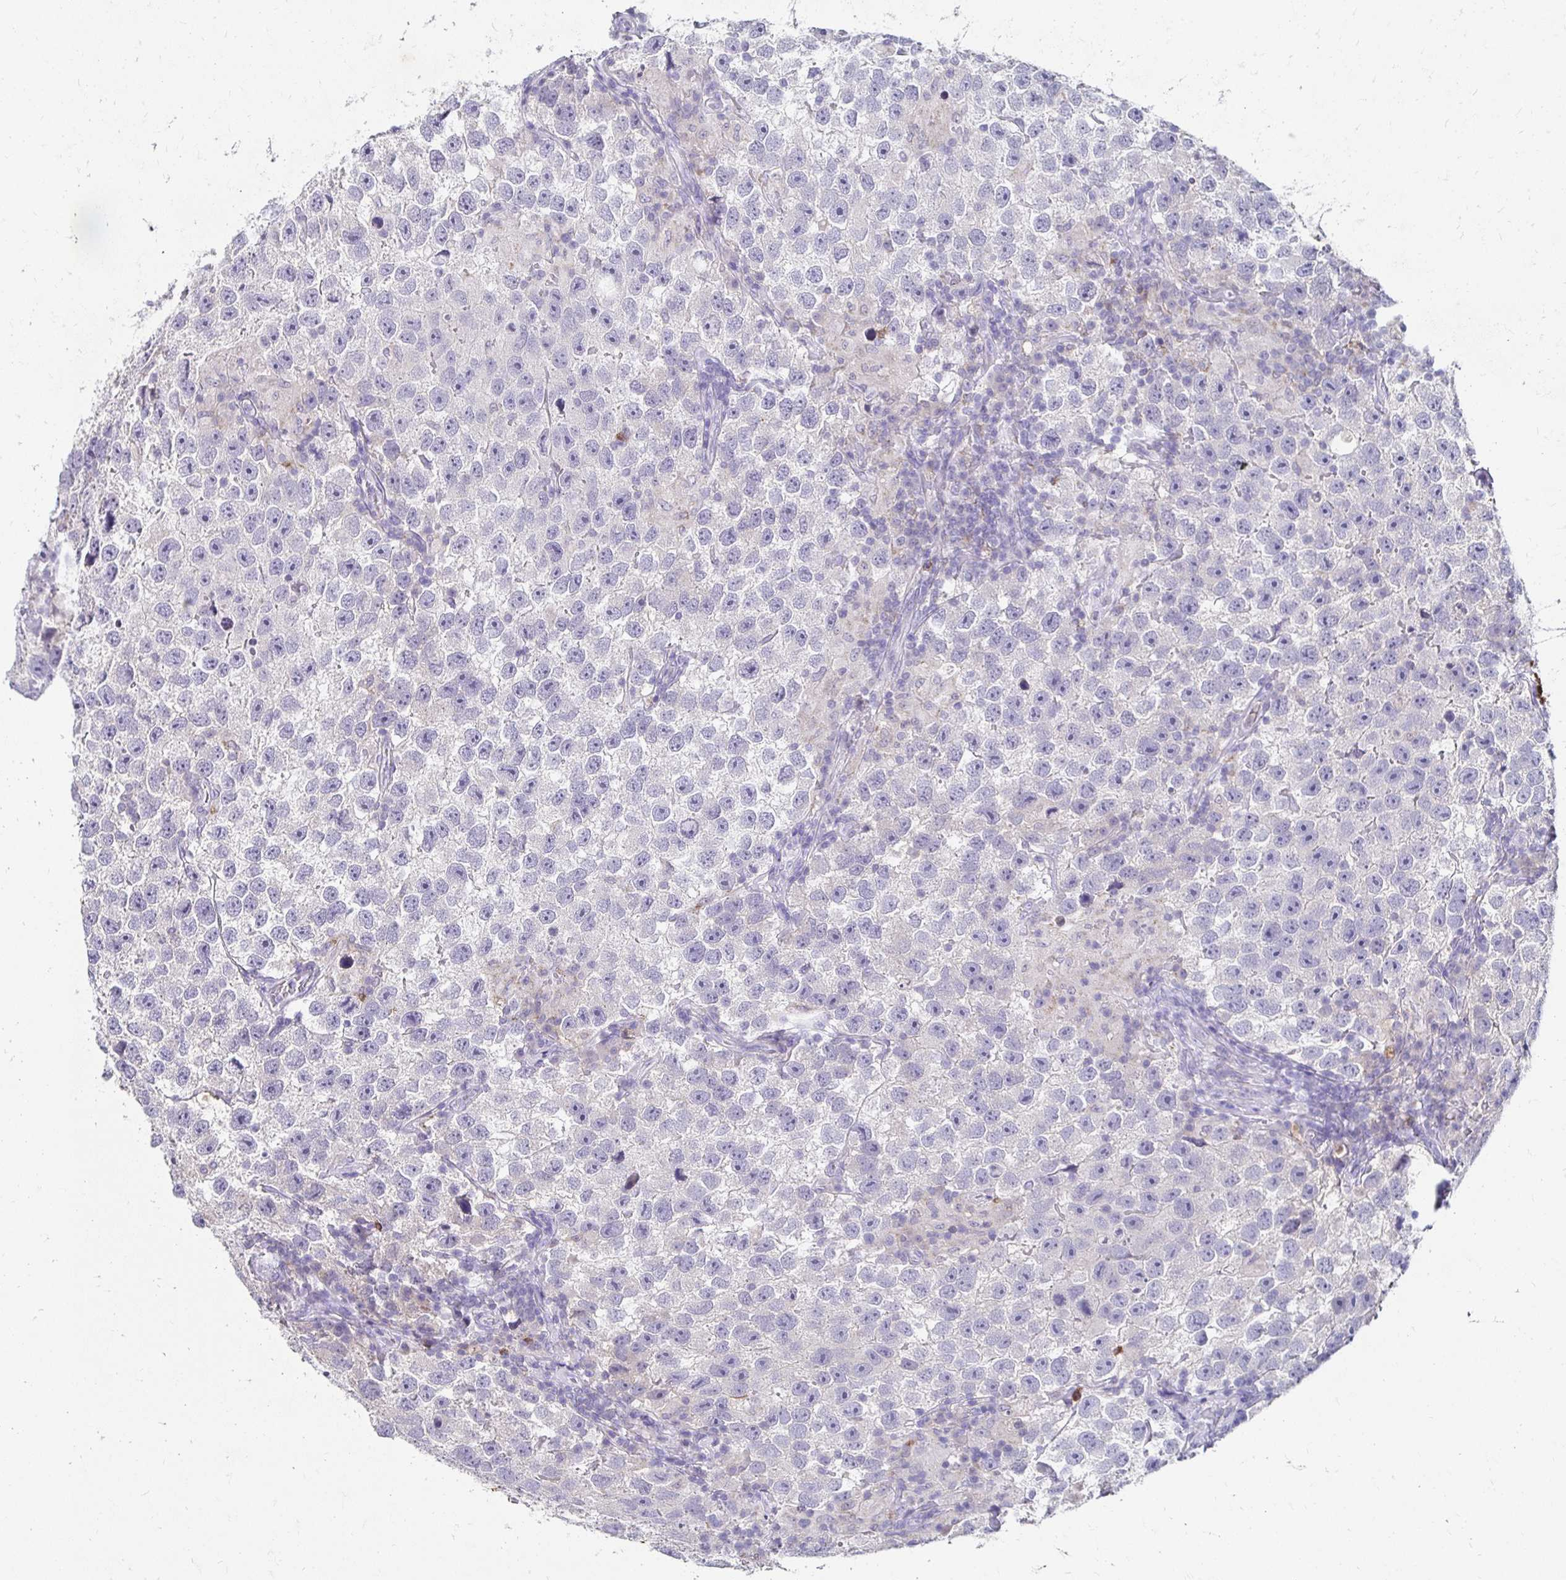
{"staining": {"intensity": "negative", "quantity": "none", "location": "none"}, "tissue": "testis cancer", "cell_type": "Tumor cells", "image_type": "cancer", "snomed": [{"axis": "morphology", "description": "Seminoma, NOS"}, {"axis": "topography", "description": "Testis"}], "caption": "The histopathology image displays no staining of tumor cells in testis seminoma. (IHC, brightfield microscopy, high magnification).", "gene": "GK2", "patient": {"sex": "male", "age": 26}}